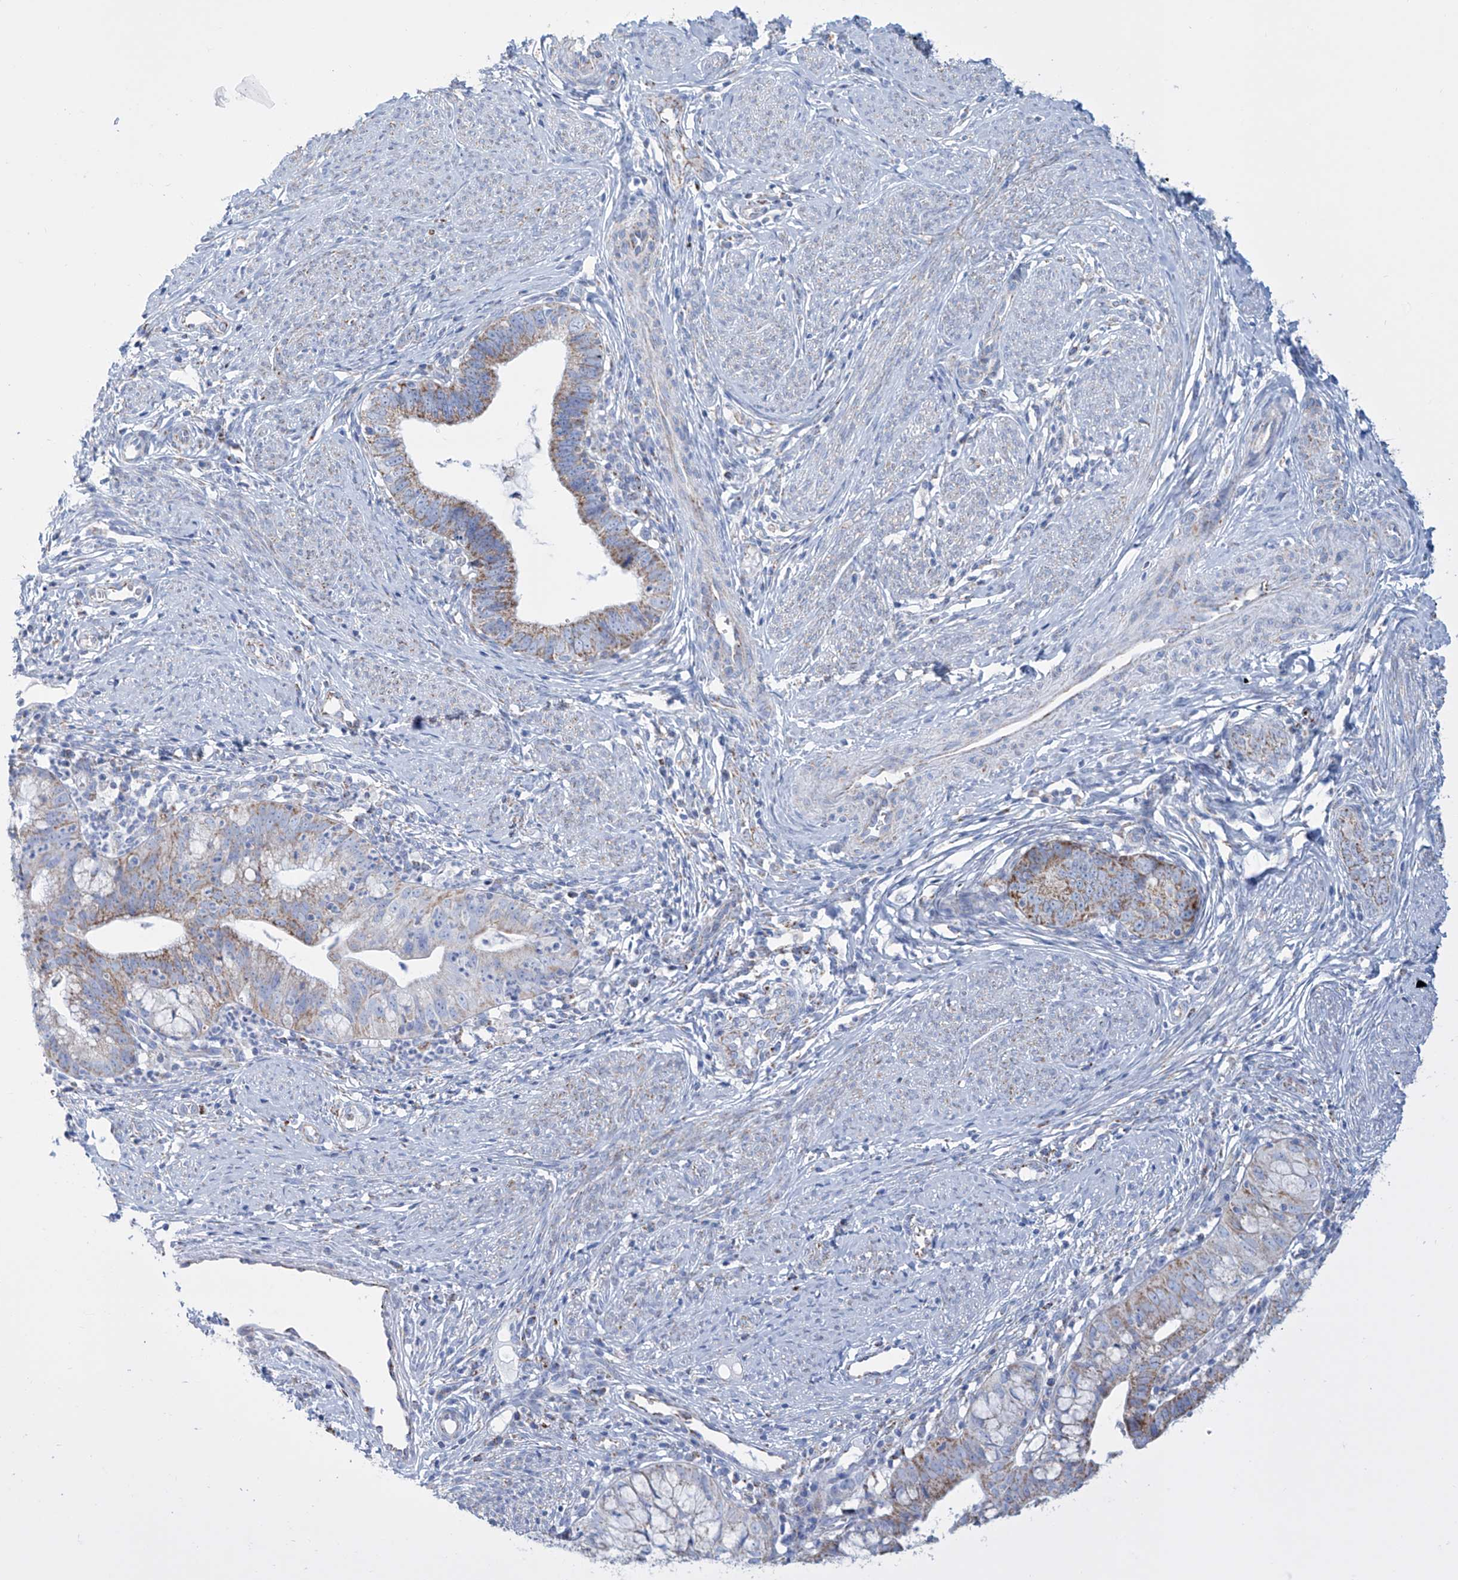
{"staining": {"intensity": "moderate", "quantity": ">75%", "location": "cytoplasmic/membranous"}, "tissue": "cervical cancer", "cell_type": "Tumor cells", "image_type": "cancer", "snomed": [{"axis": "morphology", "description": "Adenocarcinoma, NOS"}, {"axis": "topography", "description": "Cervix"}], "caption": "Protein analysis of adenocarcinoma (cervical) tissue shows moderate cytoplasmic/membranous expression in approximately >75% of tumor cells. Using DAB (brown) and hematoxylin (blue) stains, captured at high magnification using brightfield microscopy.", "gene": "ALDH6A1", "patient": {"sex": "female", "age": 36}}